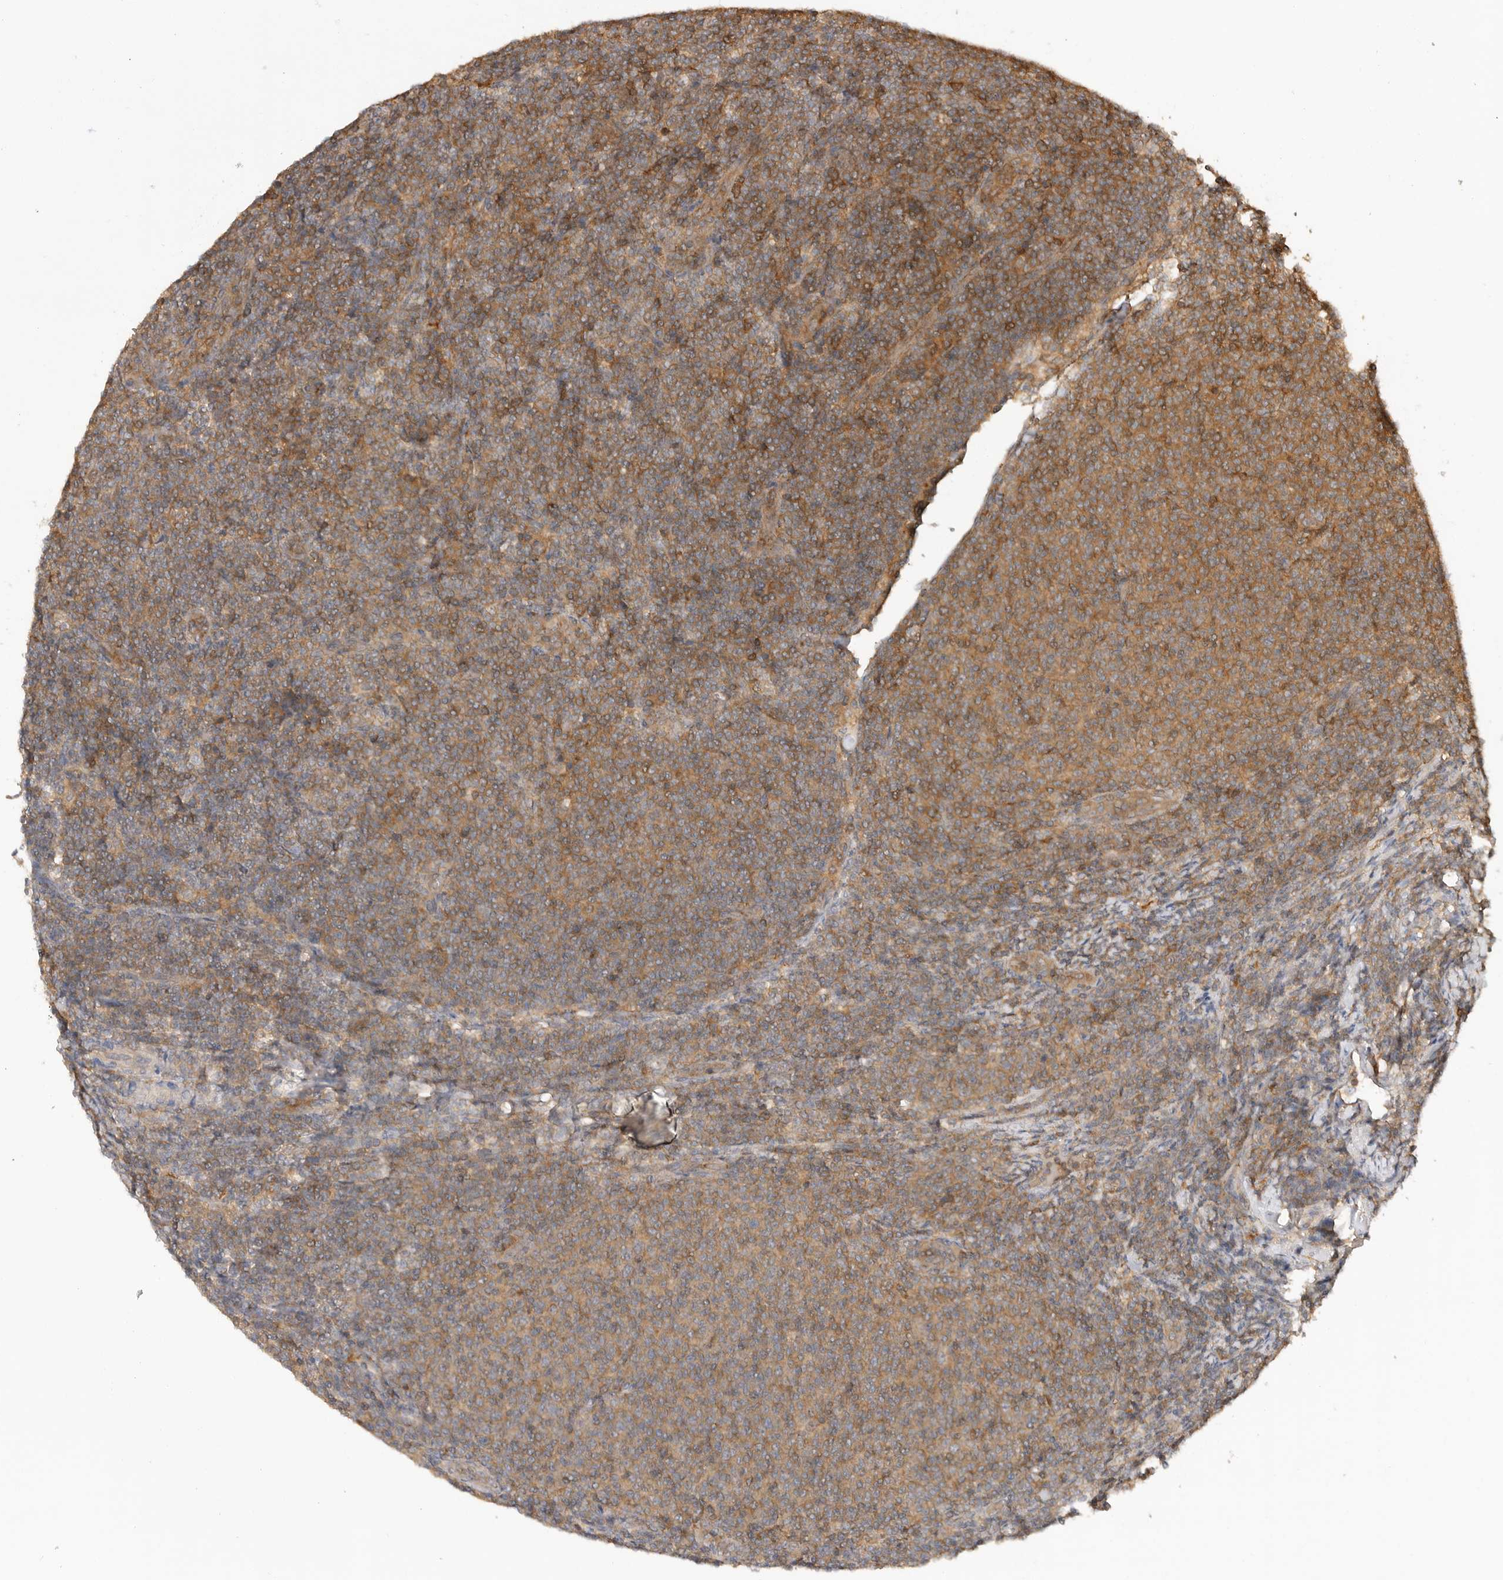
{"staining": {"intensity": "moderate", "quantity": "25%-75%", "location": "cytoplasmic/membranous"}, "tissue": "lymphoma", "cell_type": "Tumor cells", "image_type": "cancer", "snomed": [{"axis": "morphology", "description": "Malignant lymphoma, non-Hodgkin's type, Low grade"}, {"axis": "topography", "description": "Lymph node"}], "caption": "Lymphoma stained with a protein marker shows moderate staining in tumor cells.", "gene": "CLDN12", "patient": {"sex": "male", "age": 66}}